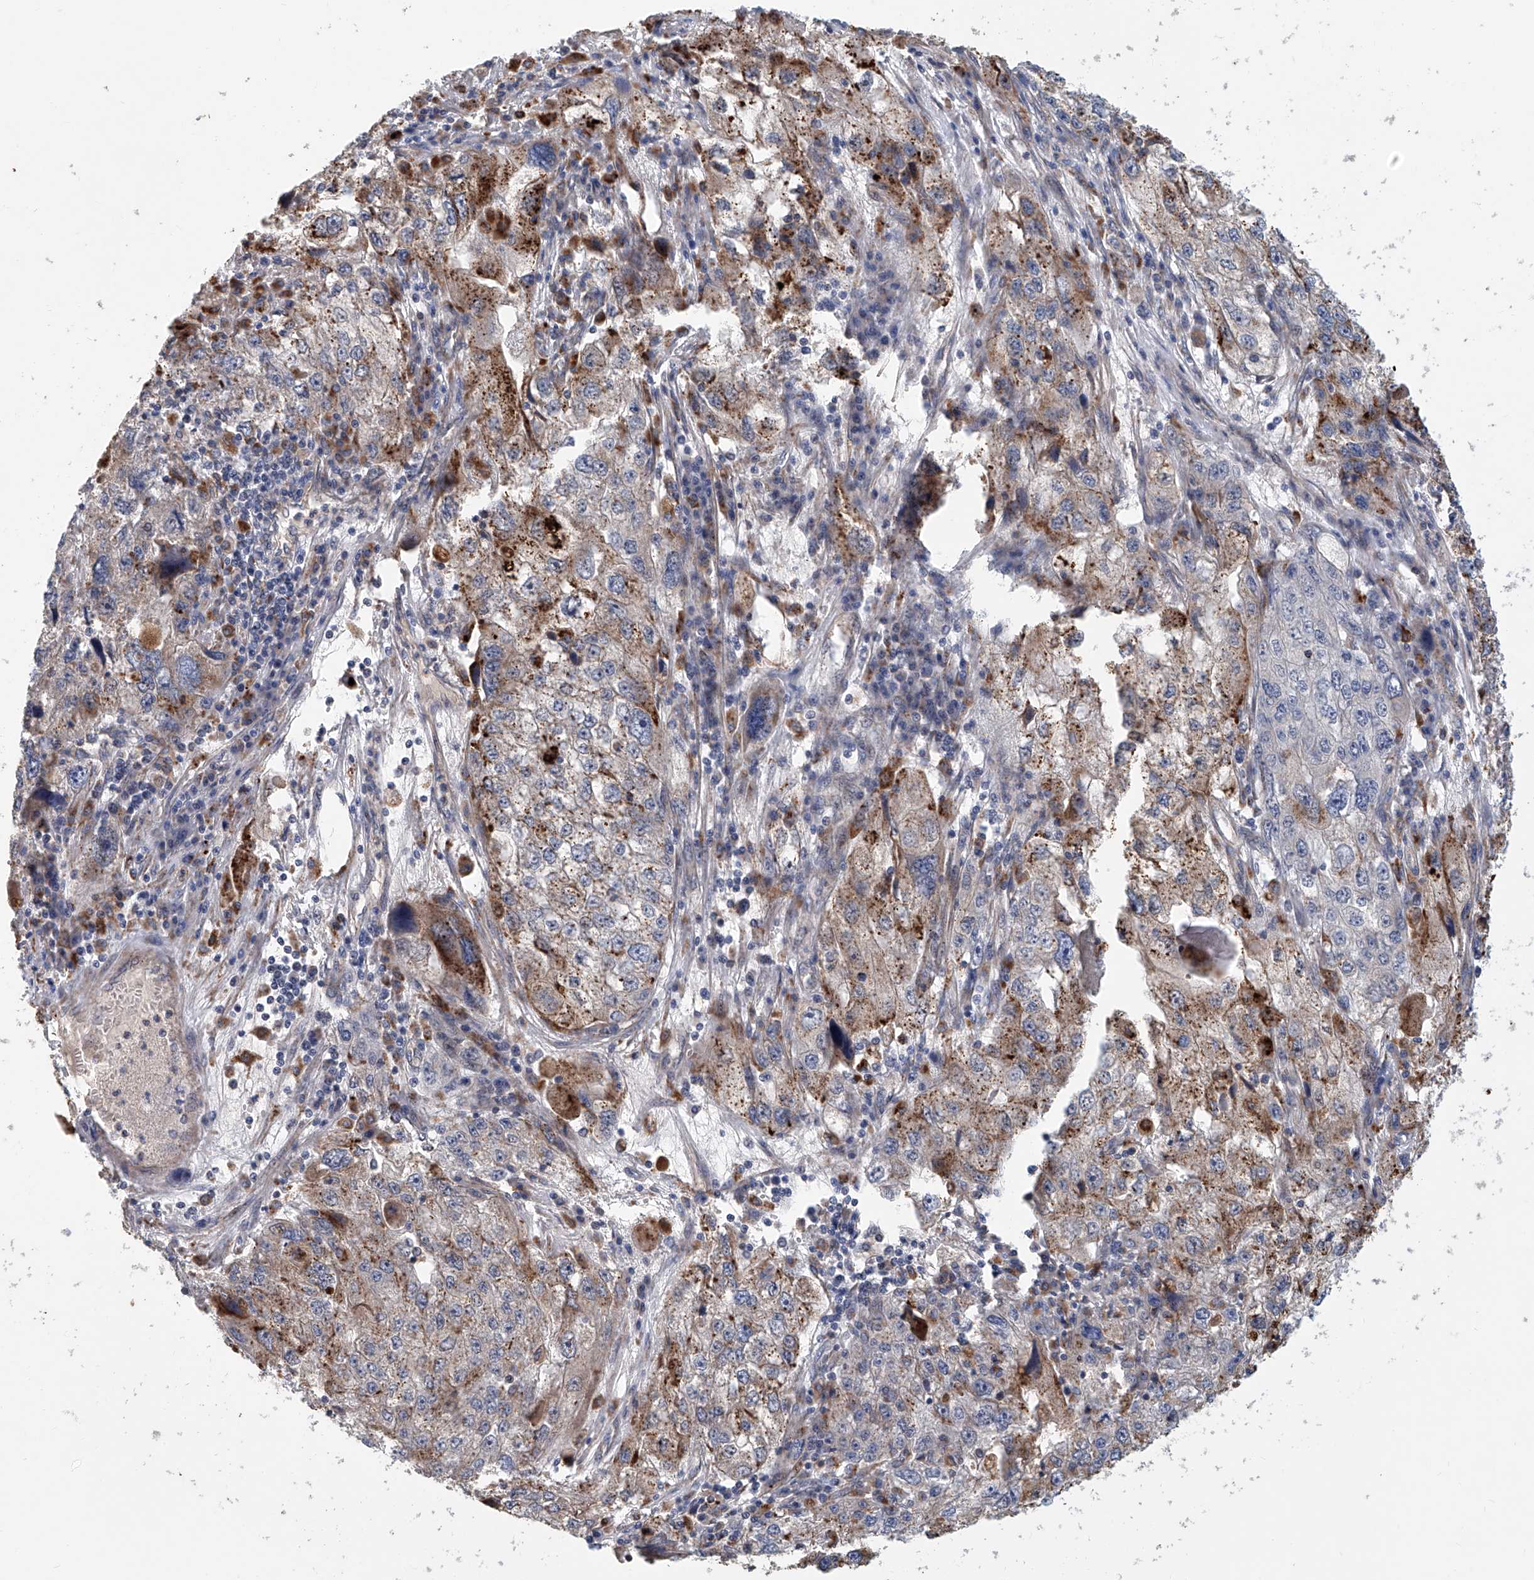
{"staining": {"intensity": "strong", "quantity": "<25%", "location": "cytoplasmic/membranous"}, "tissue": "endometrial cancer", "cell_type": "Tumor cells", "image_type": "cancer", "snomed": [{"axis": "morphology", "description": "Adenocarcinoma, NOS"}, {"axis": "topography", "description": "Endometrium"}], "caption": "Endometrial cancer tissue shows strong cytoplasmic/membranous positivity in about <25% of tumor cells", "gene": "HGSNAT", "patient": {"sex": "female", "age": 49}}